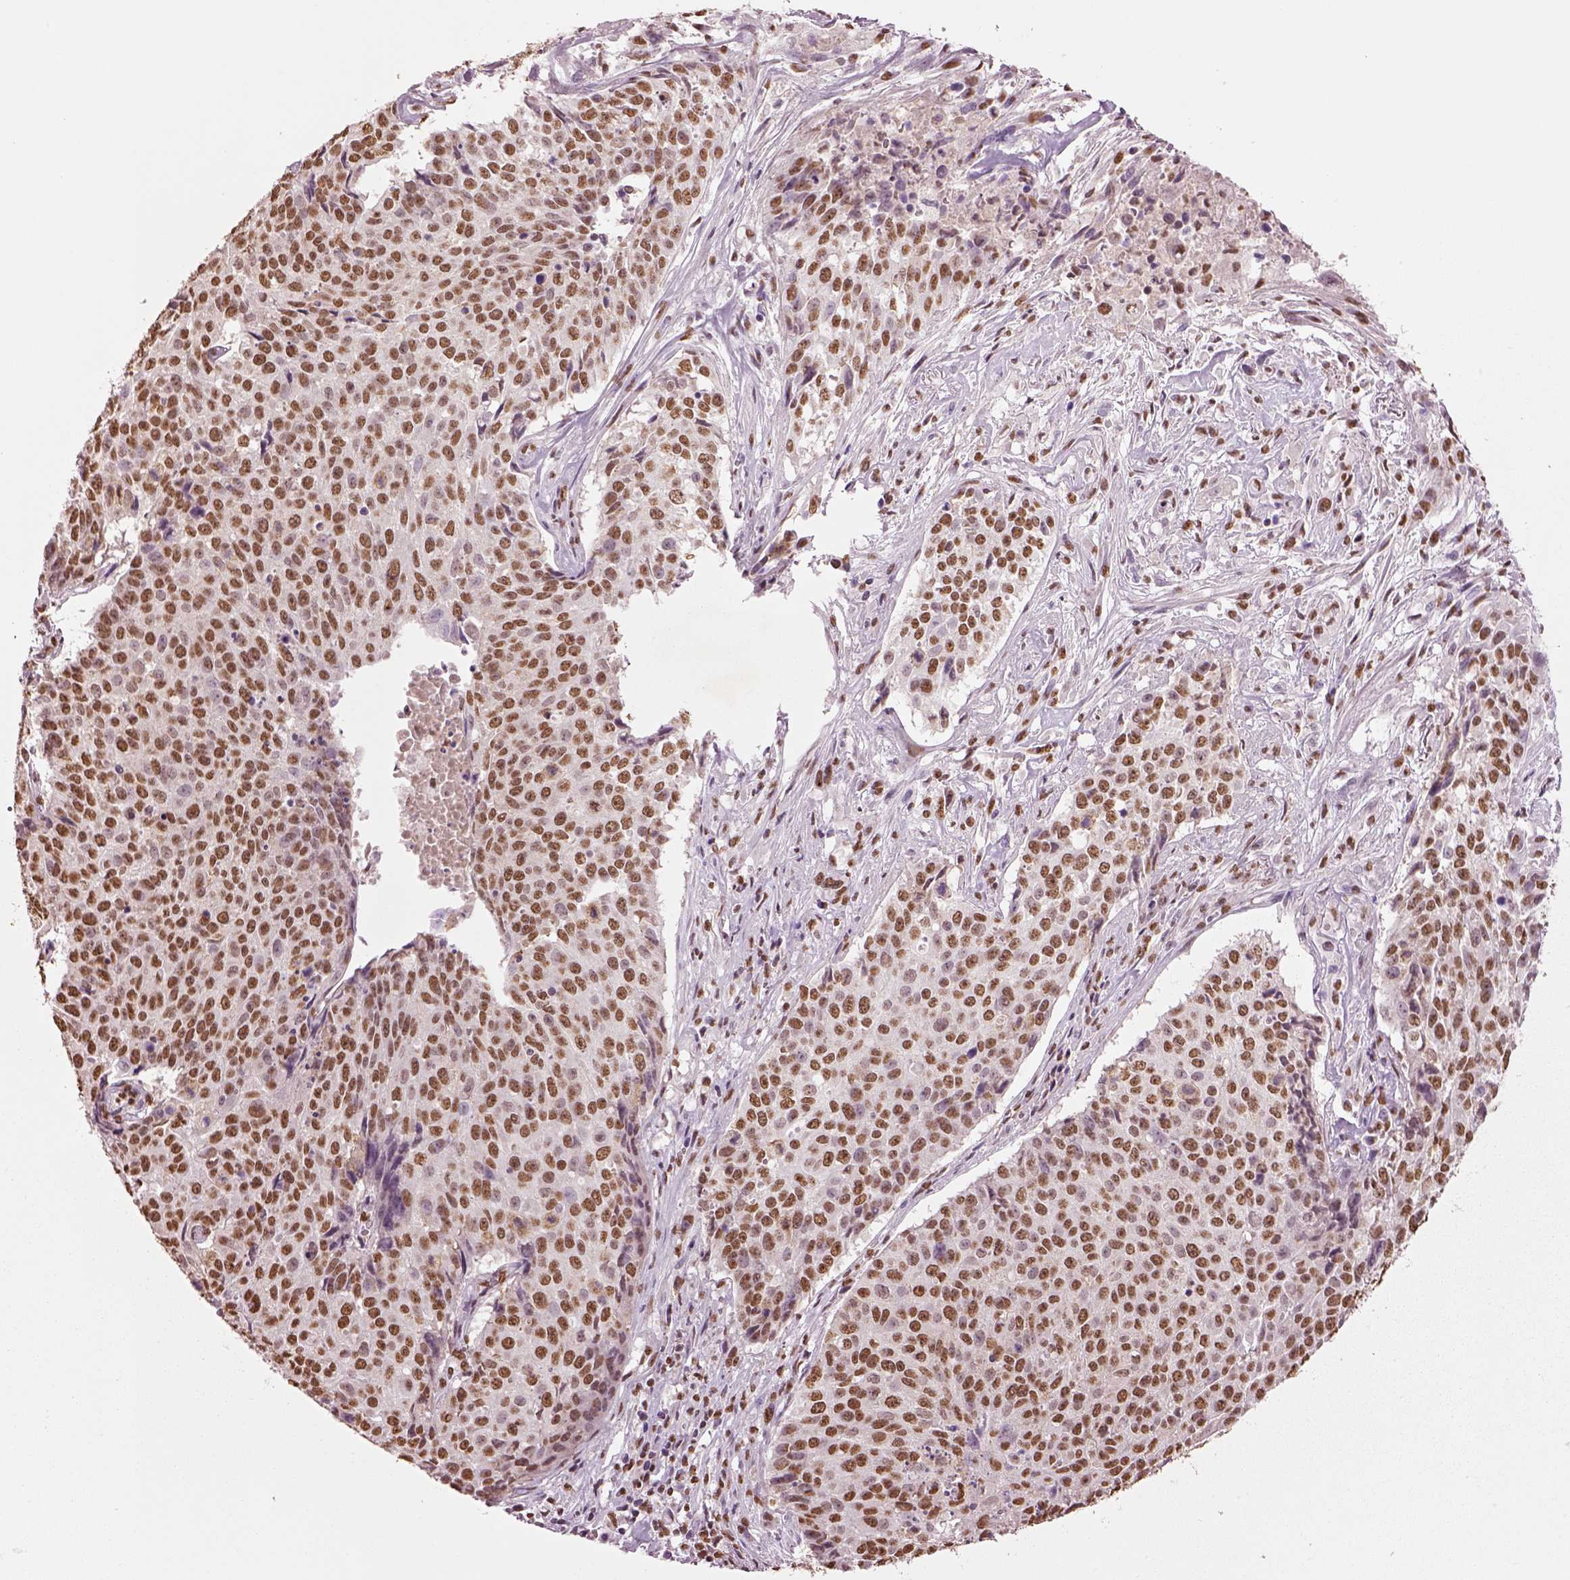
{"staining": {"intensity": "moderate", "quantity": ">75%", "location": "nuclear"}, "tissue": "lung cancer", "cell_type": "Tumor cells", "image_type": "cancer", "snomed": [{"axis": "morphology", "description": "Normal tissue, NOS"}, {"axis": "morphology", "description": "Squamous cell carcinoma, NOS"}, {"axis": "topography", "description": "Bronchus"}, {"axis": "topography", "description": "Lung"}], "caption": "Immunohistochemical staining of human lung squamous cell carcinoma reveals medium levels of moderate nuclear protein expression in about >75% of tumor cells.", "gene": "DDX3X", "patient": {"sex": "male", "age": 64}}